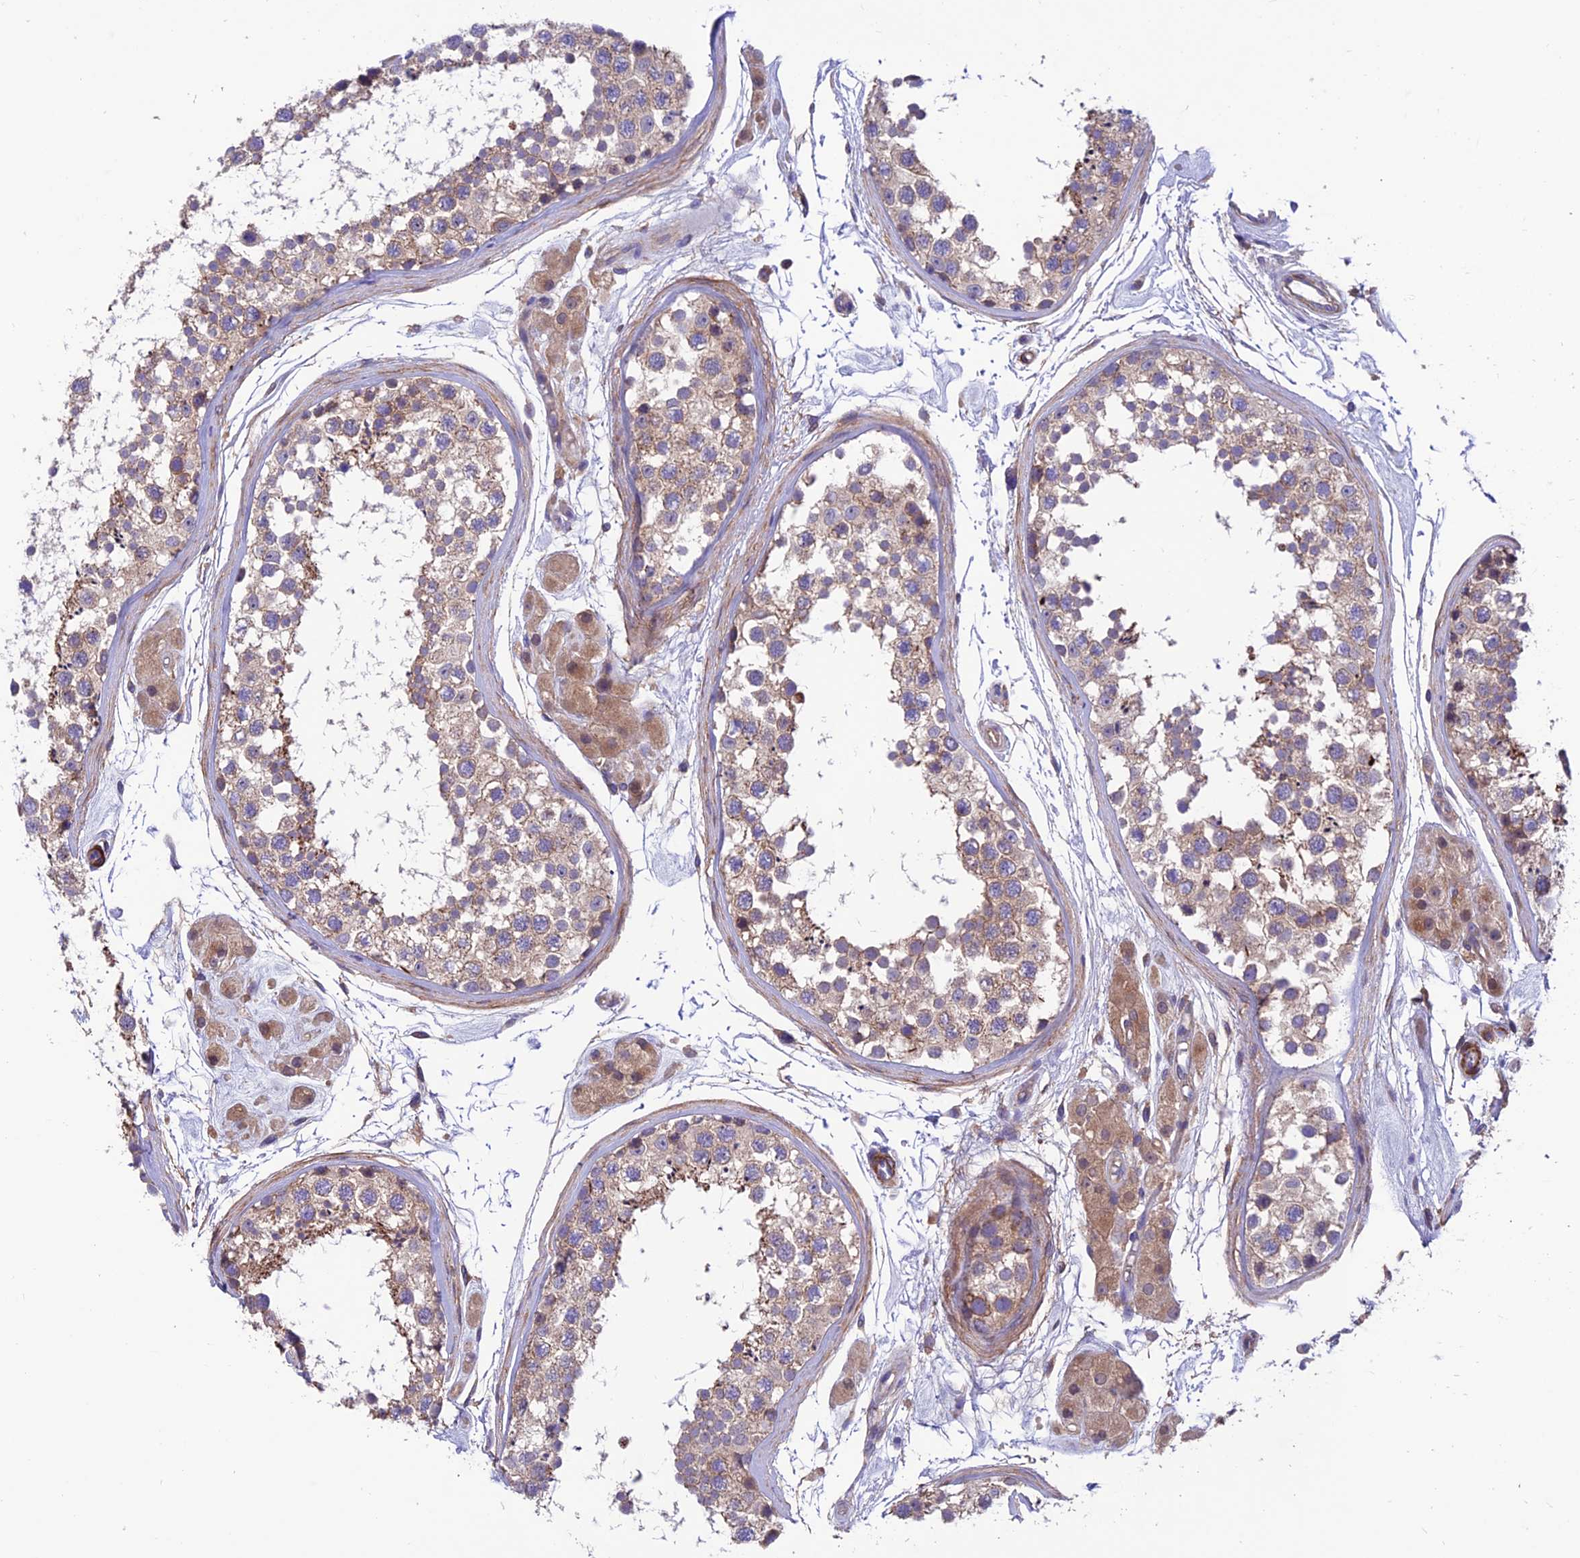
{"staining": {"intensity": "weak", "quantity": ">75%", "location": "cytoplasmic/membranous"}, "tissue": "testis", "cell_type": "Cells in seminiferous ducts", "image_type": "normal", "snomed": [{"axis": "morphology", "description": "Normal tissue, NOS"}, {"axis": "topography", "description": "Testis"}], "caption": "A low amount of weak cytoplasmic/membranous staining is identified in approximately >75% of cells in seminiferous ducts in benign testis.", "gene": "VPS16", "patient": {"sex": "male", "age": 56}}